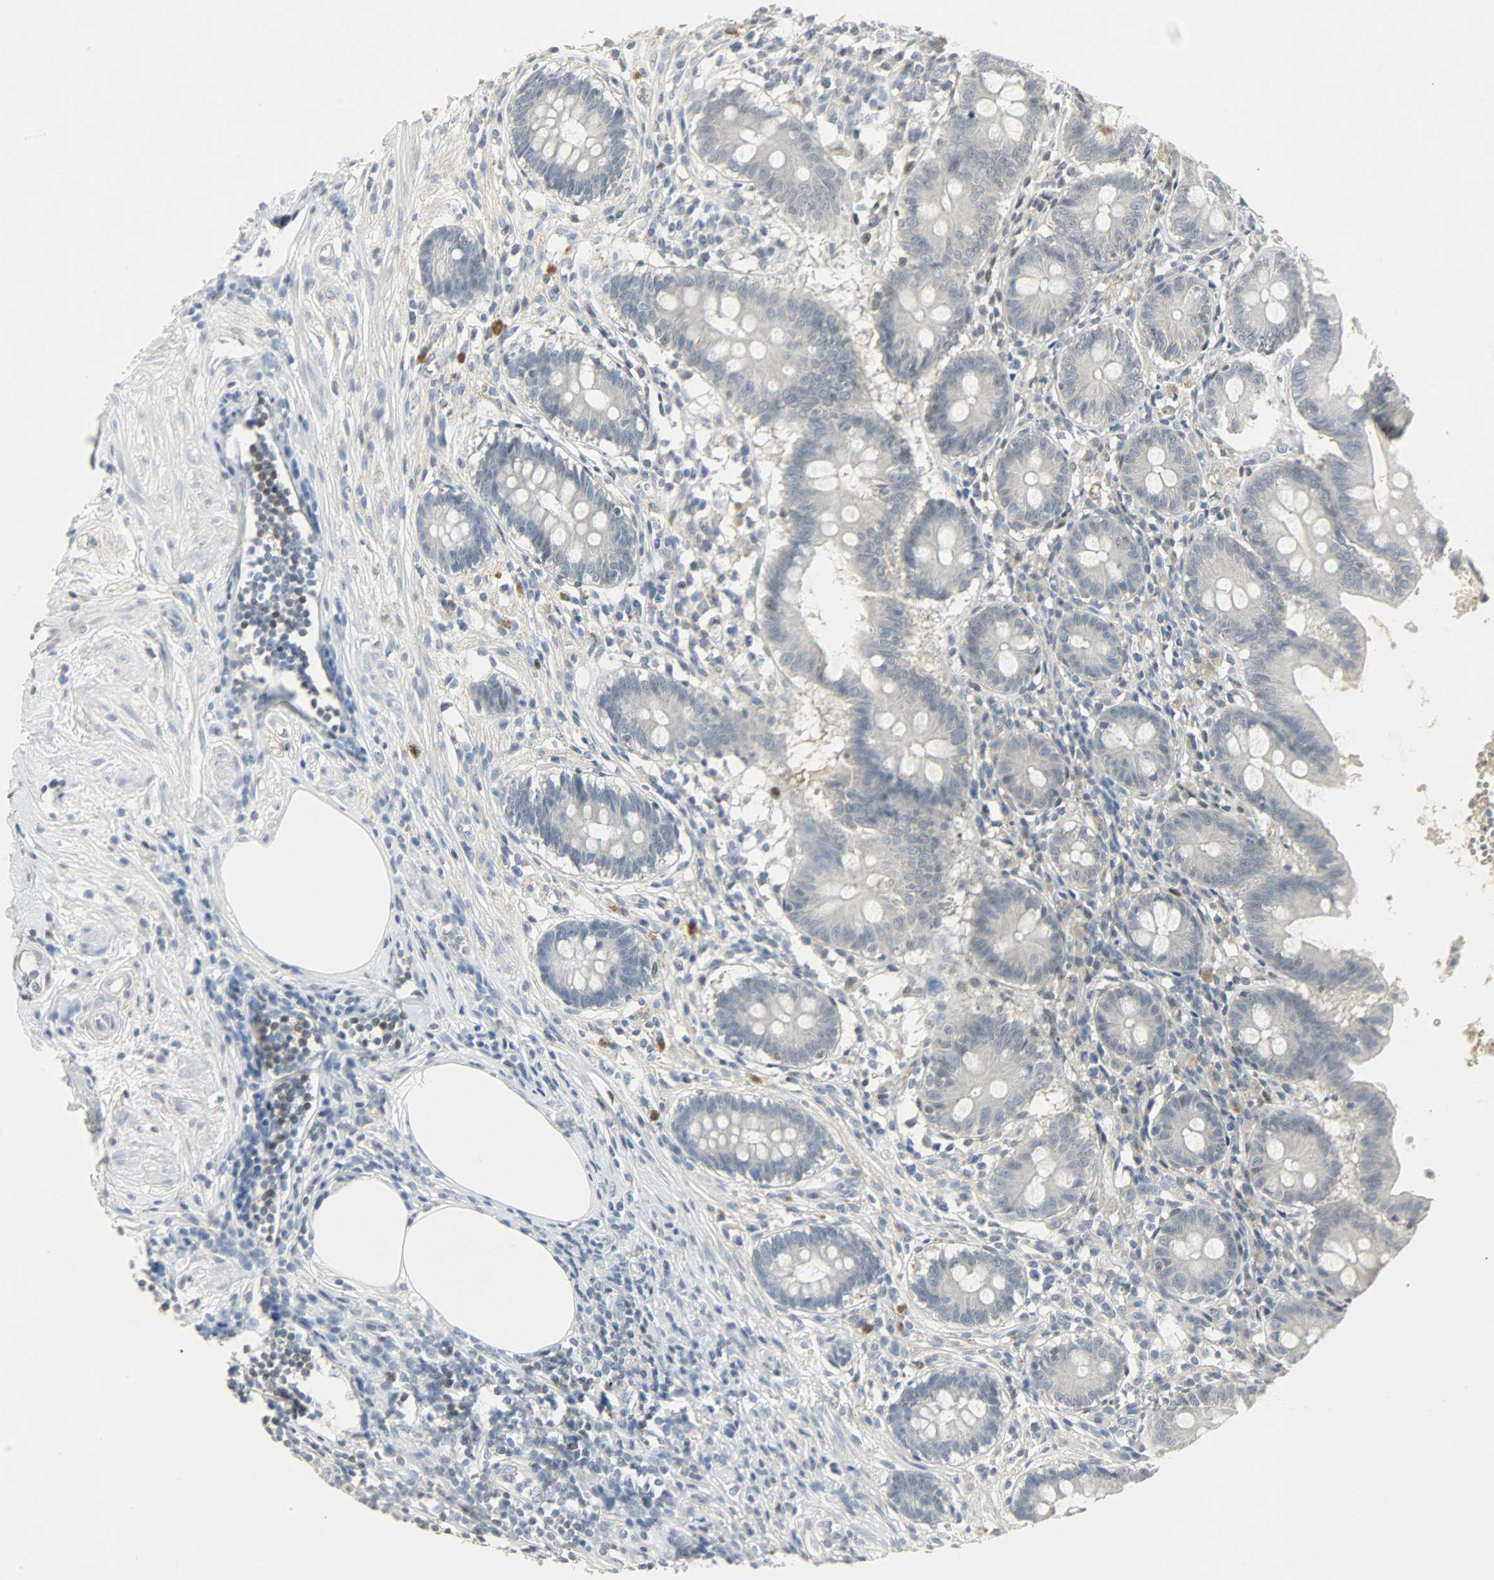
{"staining": {"intensity": "weak", "quantity": "<25%", "location": "cytoplasmic/membranous,nuclear"}, "tissue": "appendix", "cell_type": "Glandular cells", "image_type": "normal", "snomed": [{"axis": "morphology", "description": "Normal tissue, NOS"}, {"axis": "topography", "description": "Appendix"}], "caption": "The micrograph exhibits no staining of glandular cells in unremarkable appendix. (DAB (3,3'-diaminobenzidine) immunohistochemistry (IHC), high magnification).", "gene": "CAMK4", "patient": {"sex": "female", "age": 50}}